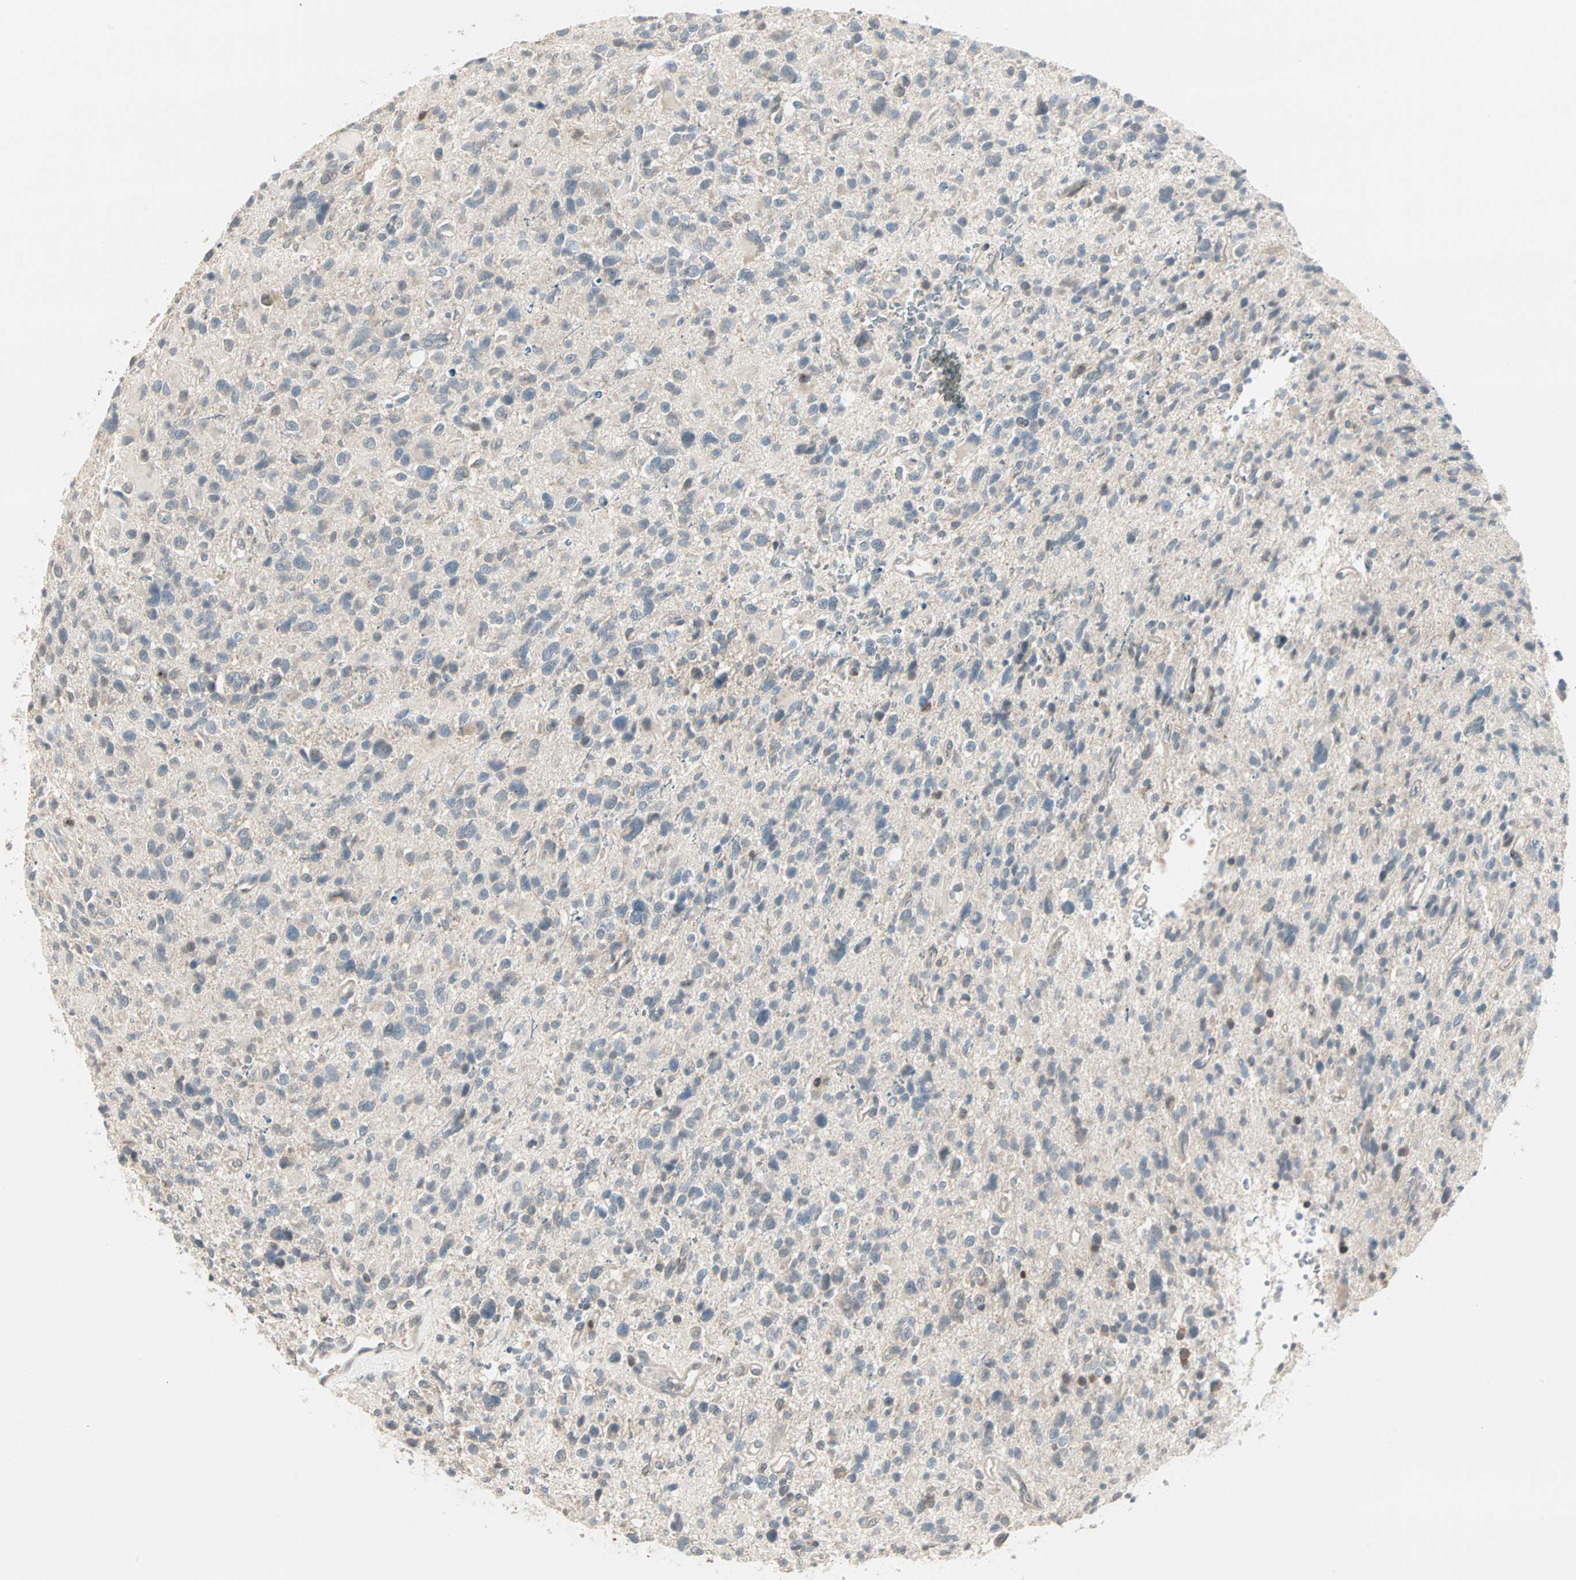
{"staining": {"intensity": "weak", "quantity": "25%-75%", "location": "cytoplasmic/membranous"}, "tissue": "glioma", "cell_type": "Tumor cells", "image_type": "cancer", "snomed": [{"axis": "morphology", "description": "Glioma, malignant, High grade"}, {"axis": "topography", "description": "Brain"}], "caption": "Immunohistochemistry histopathology image of neoplastic tissue: glioma stained using immunohistochemistry exhibits low levels of weak protein expression localized specifically in the cytoplasmic/membranous of tumor cells, appearing as a cytoplasmic/membranous brown color.", "gene": "ZFP36", "patient": {"sex": "male", "age": 48}}